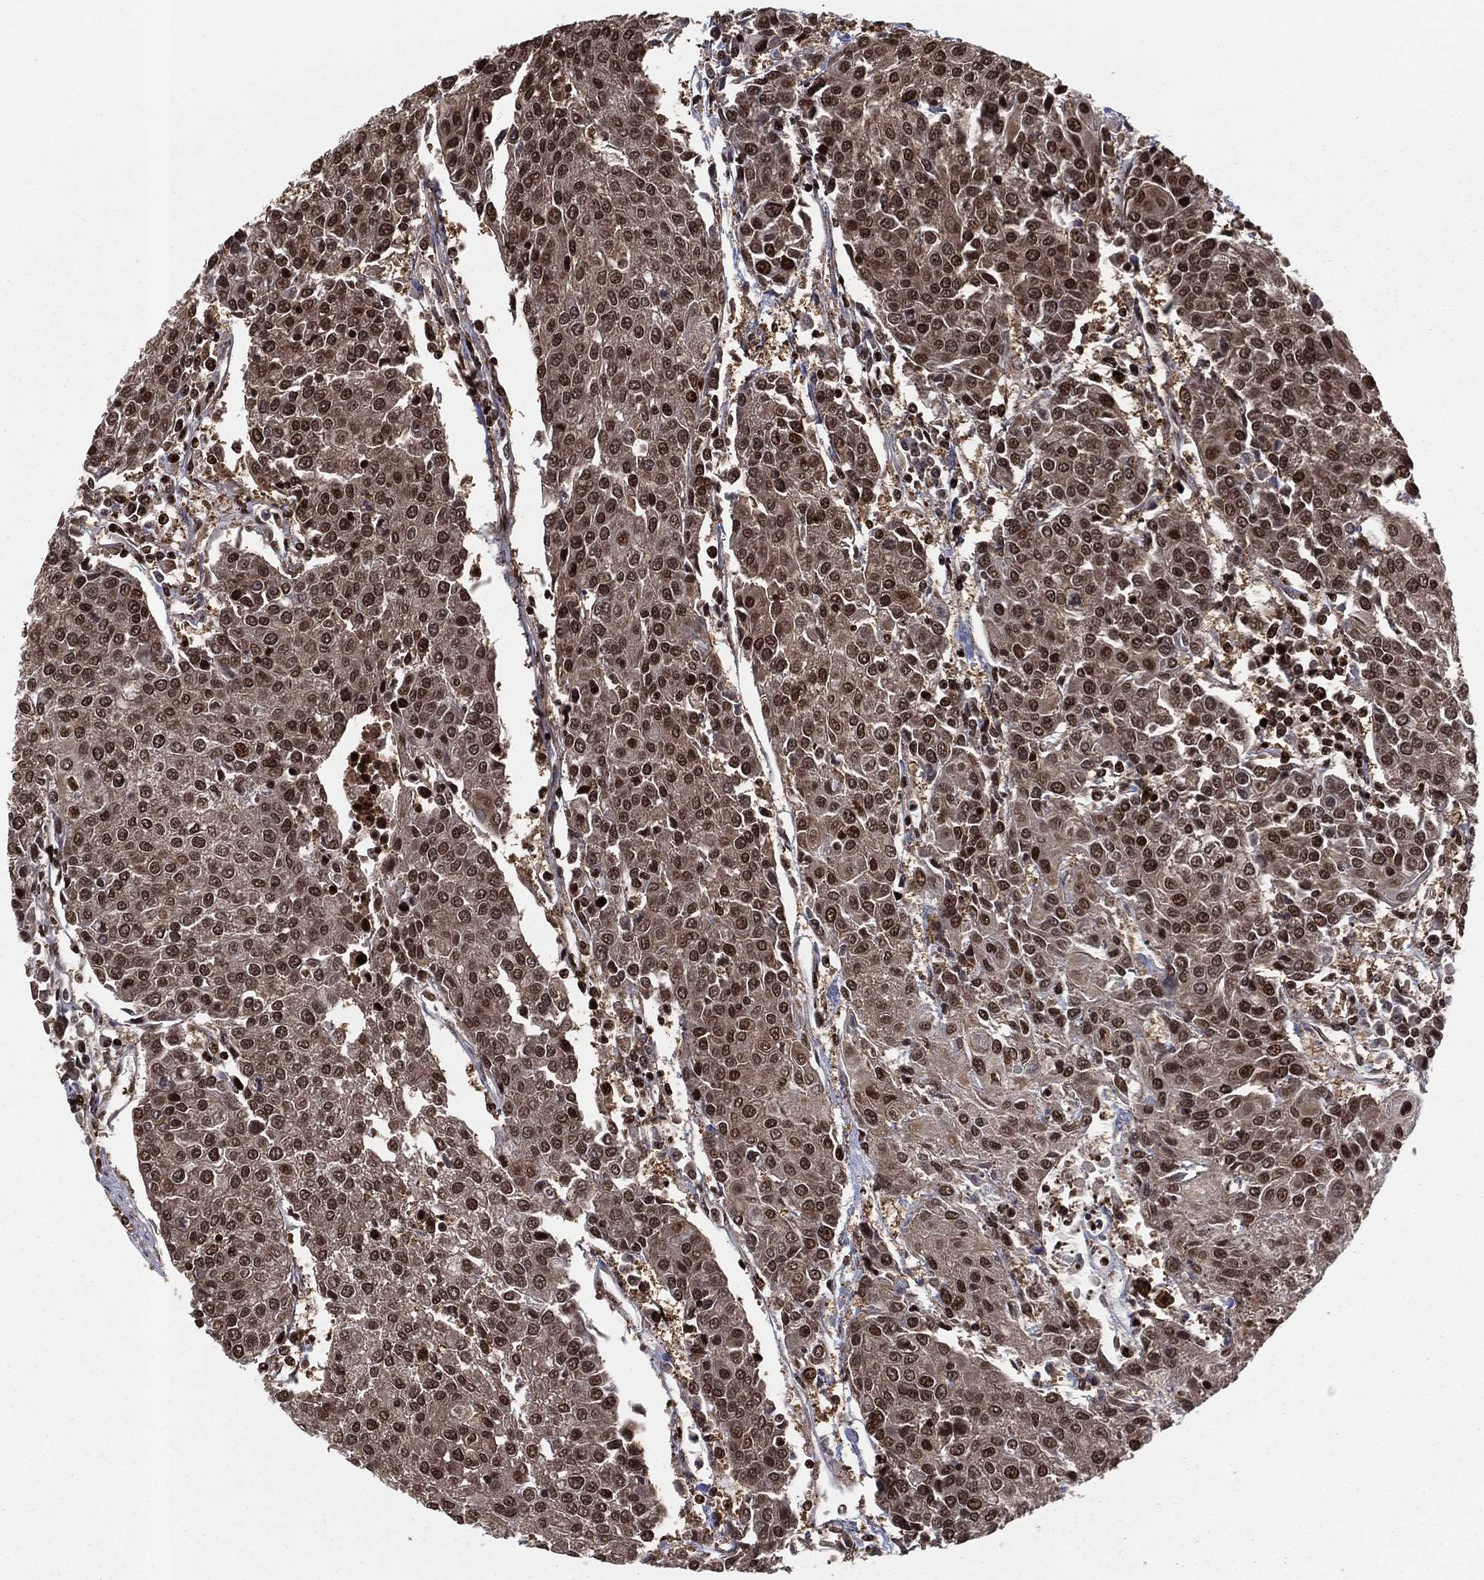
{"staining": {"intensity": "strong", "quantity": ">75%", "location": "cytoplasmic/membranous,nuclear"}, "tissue": "urothelial cancer", "cell_type": "Tumor cells", "image_type": "cancer", "snomed": [{"axis": "morphology", "description": "Urothelial carcinoma, High grade"}, {"axis": "topography", "description": "Urinary bladder"}], "caption": "A high amount of strong cytoplasmic/membranous and nuclear expression is identified in about >75% of tumor cells in urothelial cancer tissue. The staining is performed using DAB (3,3'-diaminobenzidine) brown chromogen to label protein expression. The nuclei are counter-stained blue using hematoxylin.", "gene": "PSMA1", "patient": {"sex": "female", "age": 85}}